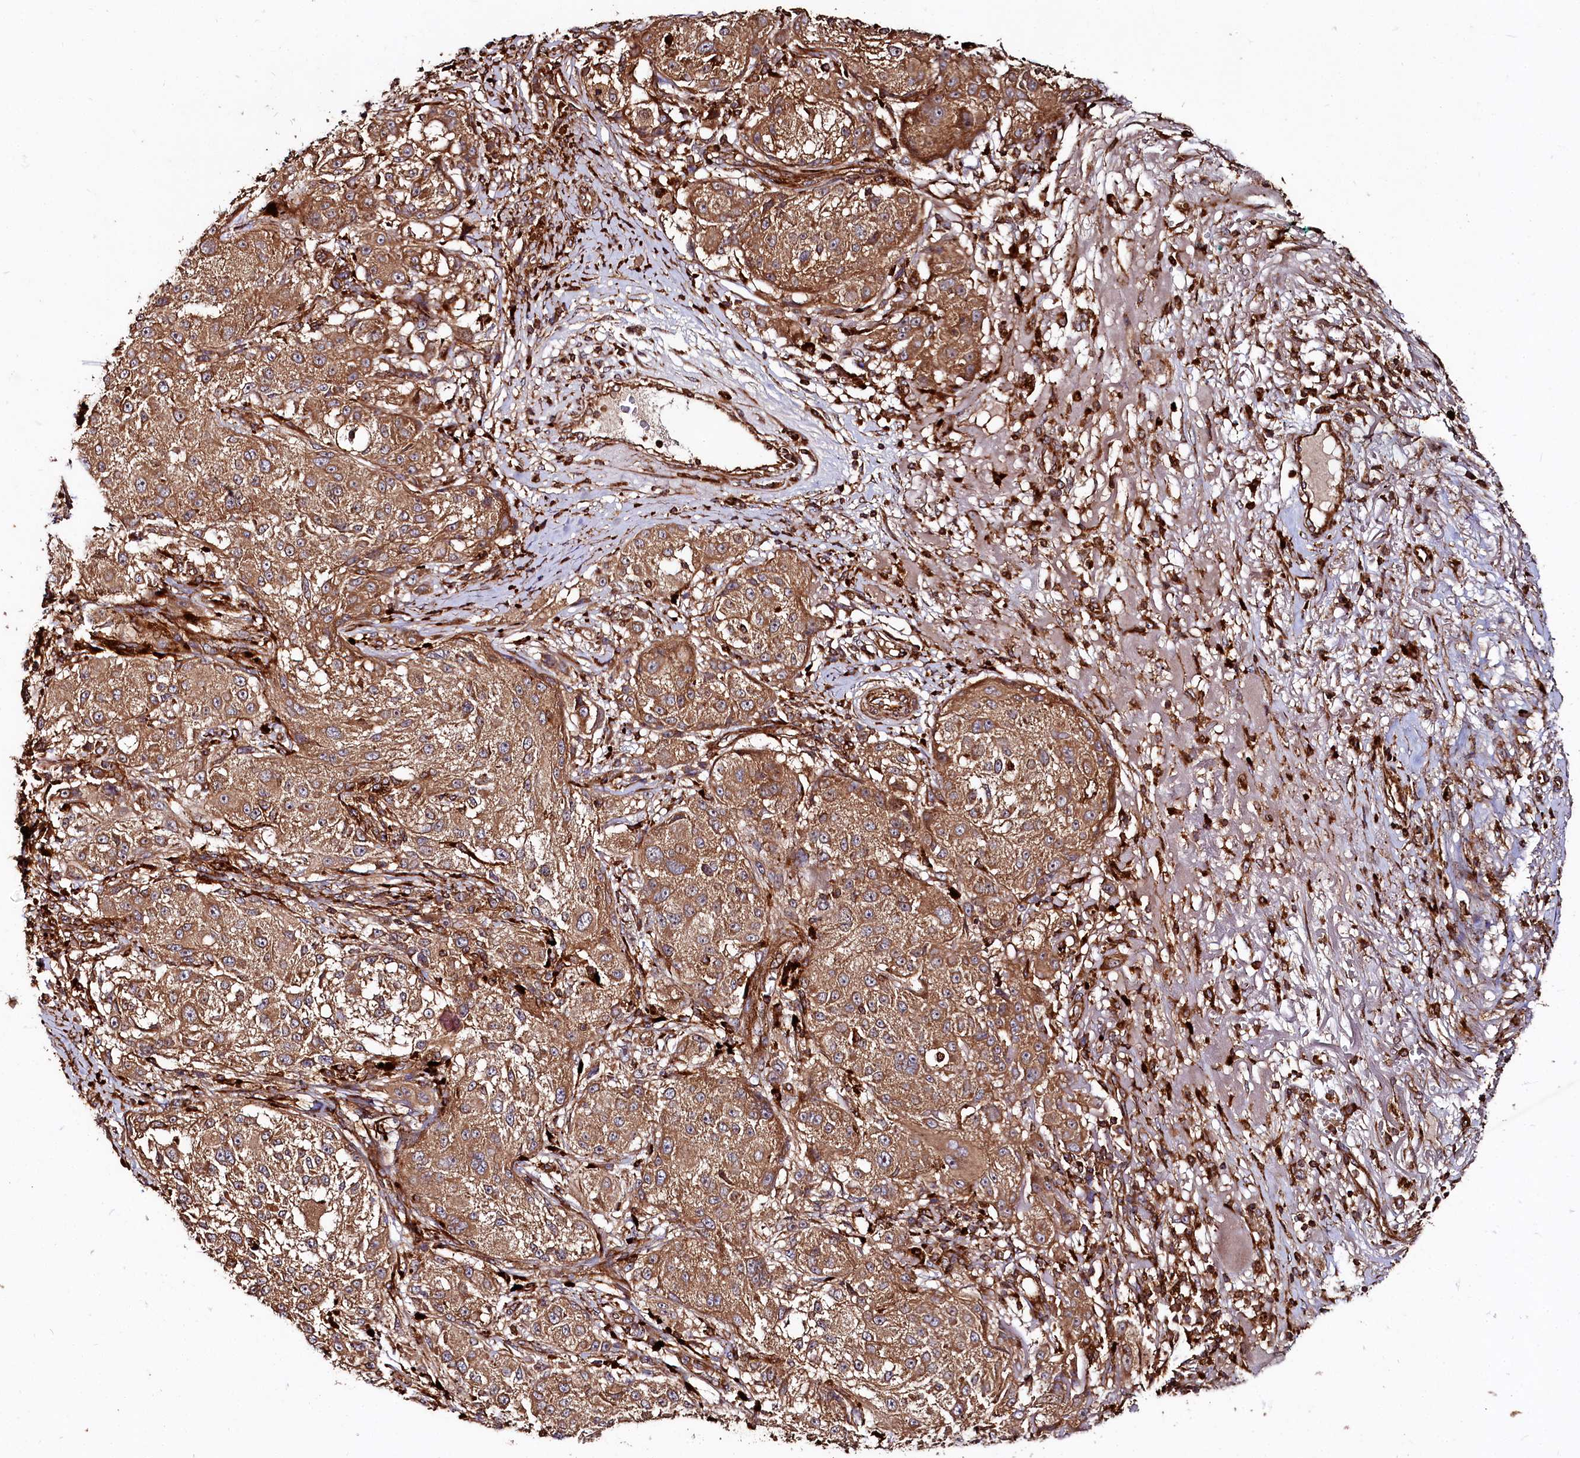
{"staining": {"intensity": "moderate", "quantity": ">75%", "location": "cytoplasmic/membranous"}, "tissue": "melanoma", "cell_type": "Tumor cells", "image_type": "cancer", "snomed": [{"axis": "morphology", "description": "Necrosis, NOS"}, {"axis": "morphology", "description": "Malignant melanoma, NOS"}, {"axis": "topography", "description": "Skin"}], "caption": "The immunohistochemical stain shows moderate cytoplasmic/membranous staining in tumor cells of melanoma tissue.", "gene": "WDR73", "patient": {"sex": "female", "age": 87}}